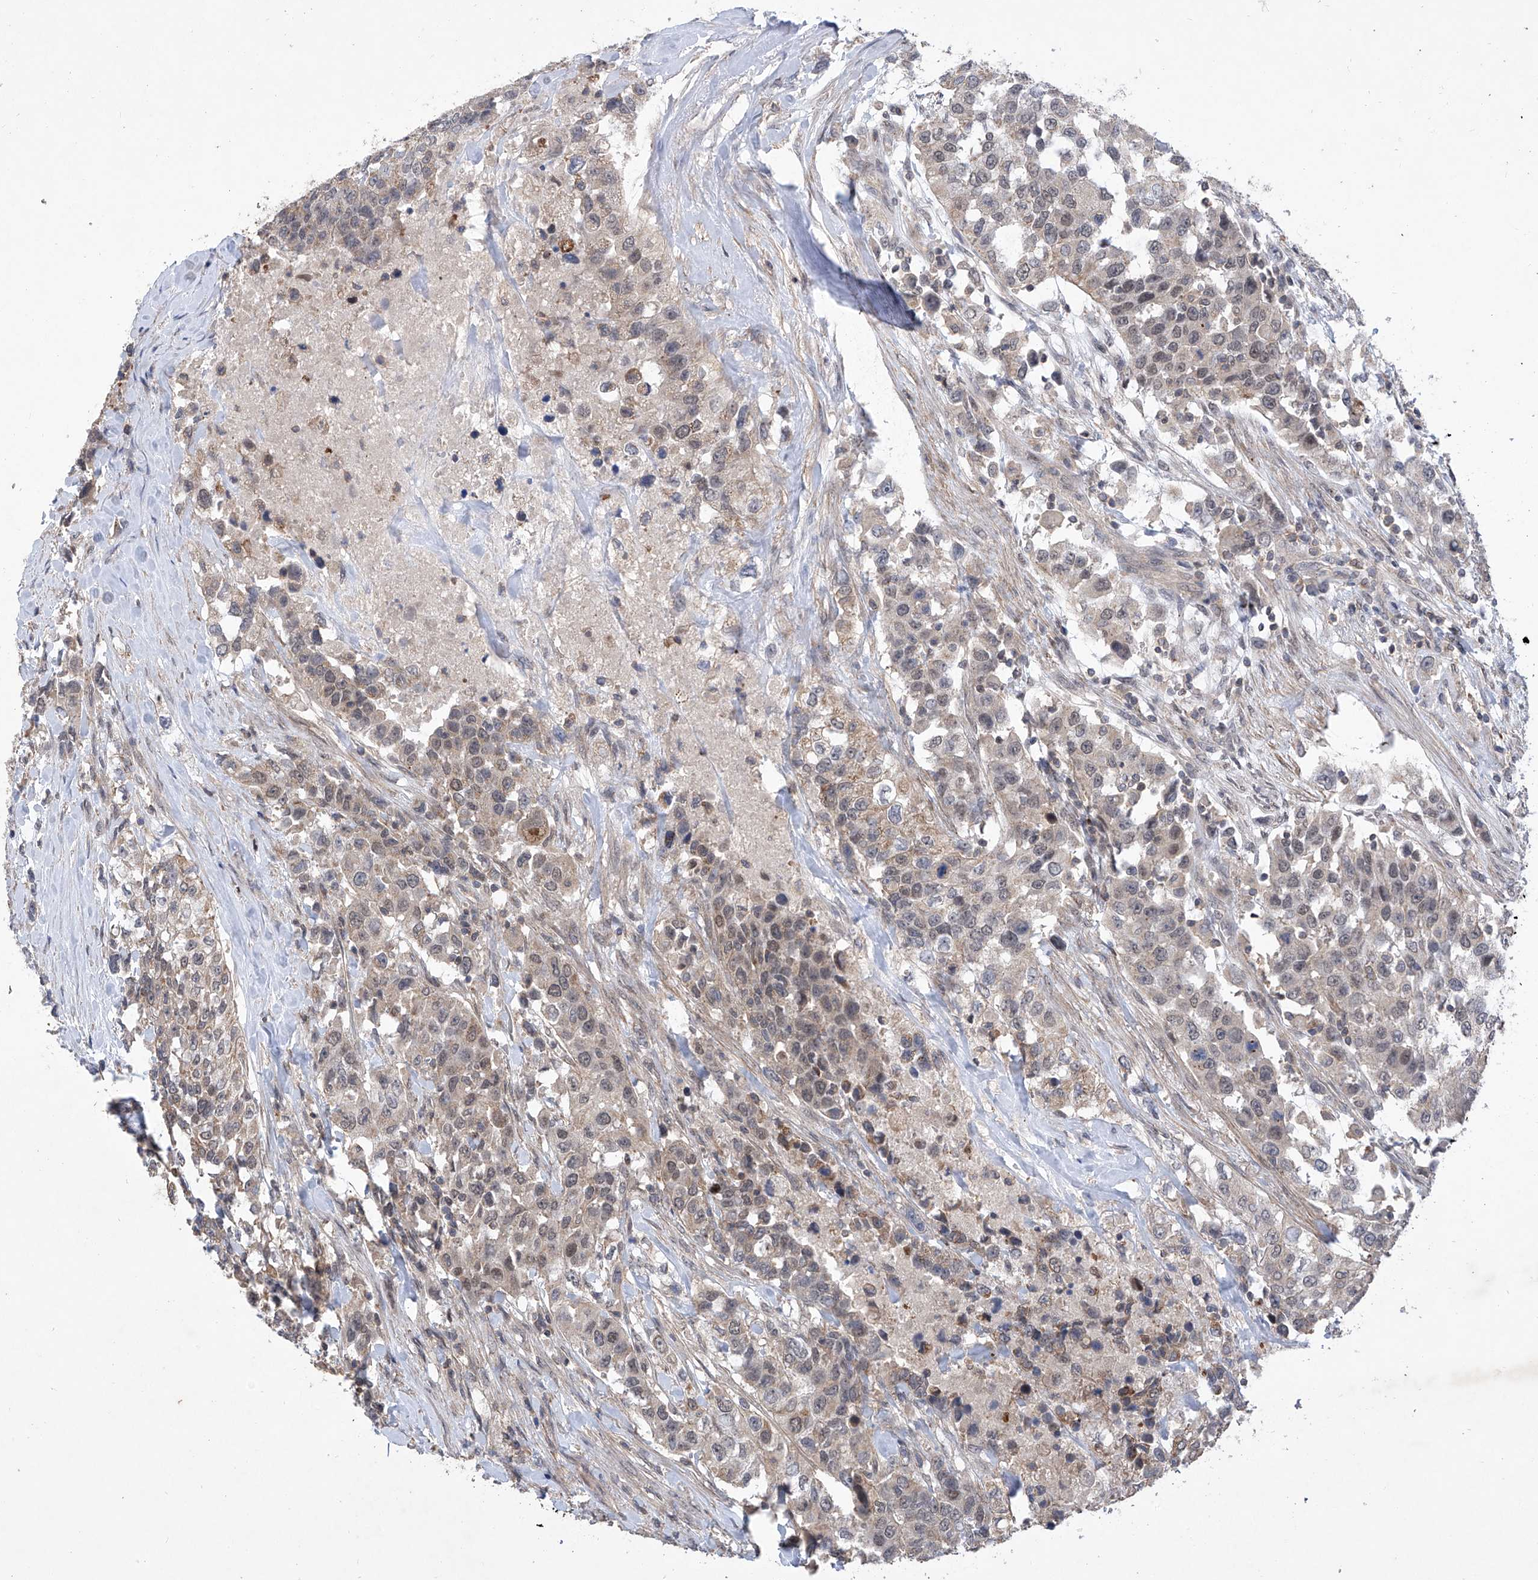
{"staining": {"intensity": "weak", "quantity": "25%-75%", "location": "cytoplasmic/membranous,nuclear"}, "tissue": "urothelial cancer", "cell_type": "Tumor cells", "image_type": "cancer", "snomed": [{"axis": "morphology", "description": "Urothelial carcinoma, High grade"}, {"axis": "topography", "description": "Urinary bladder"}], "caption": "Protein expression analysis of high-grade urothelial carcinoma exhibits weak cytoplasmic/membranous and nuclear expression in approximately 25%-75% of tumor cells.", "gene": "KIFC2", "patient": {"sex": "female", "age": 80}}